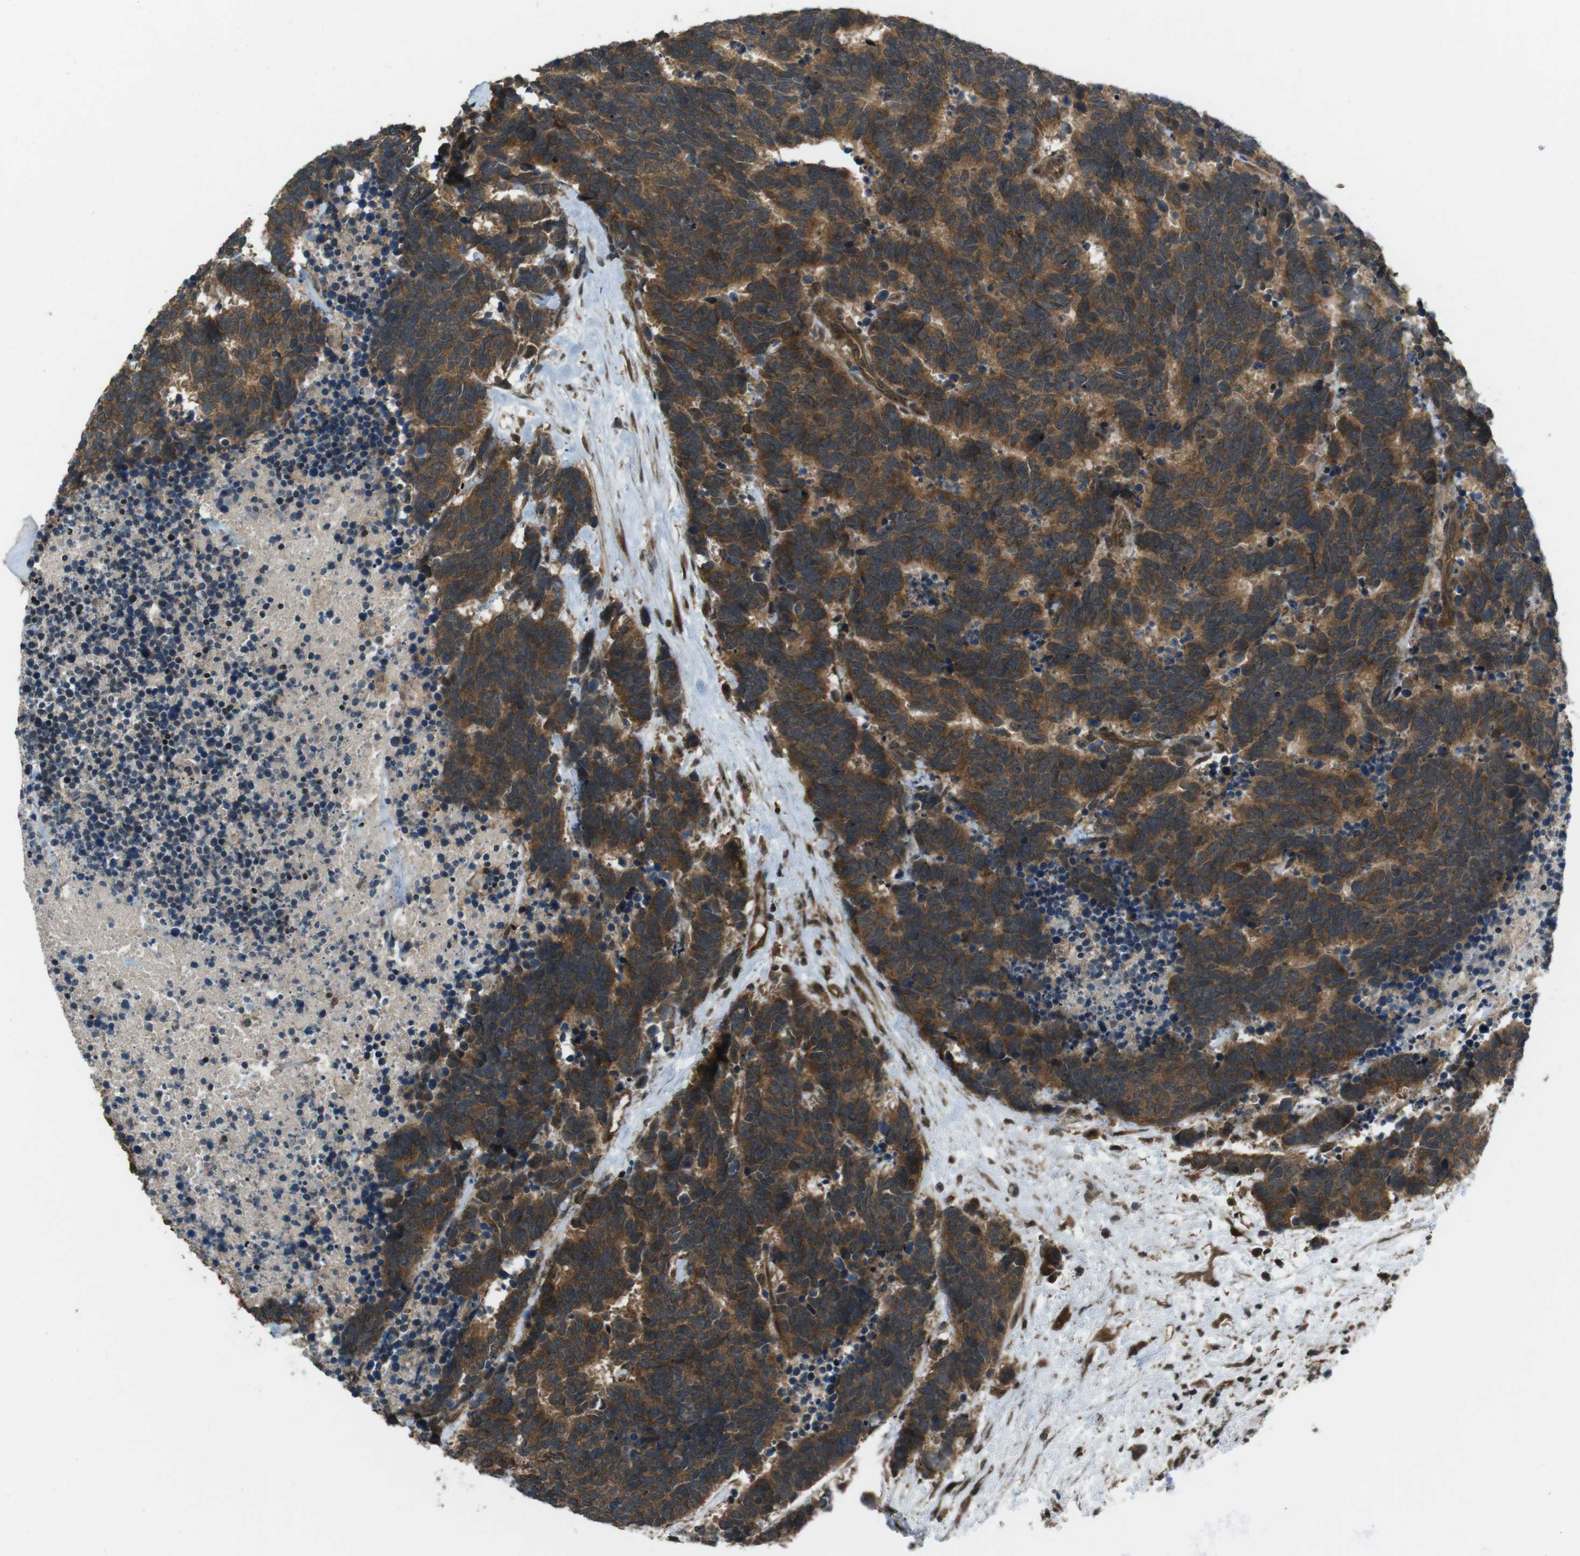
{"staining": {"intensity": "strong", "quantity": ">75%", "location": "cytoplasmic/membranous"}, "tissue": "carcinoid", "cell_type": "Tumor cells", "image_type": "cancer", "snomed": [{"axis": "morphology", "description": "Carcinoma, NOS"}, {"axis": "morphology", "description": "Carcinoid, malignant, NOS"}, {"axis": "topography", "description": "Urinary bladder"}], "caption": "Immunohistochemical staining of malignant carcinoid shows high levels of strong cytoplasmic/membranous staining in approximately >75% of tumor cells. (IHC, brightfield microscopy, high magnification).", "gene": "TIAM2", "patient": {"sex": "male", "age": 57}}